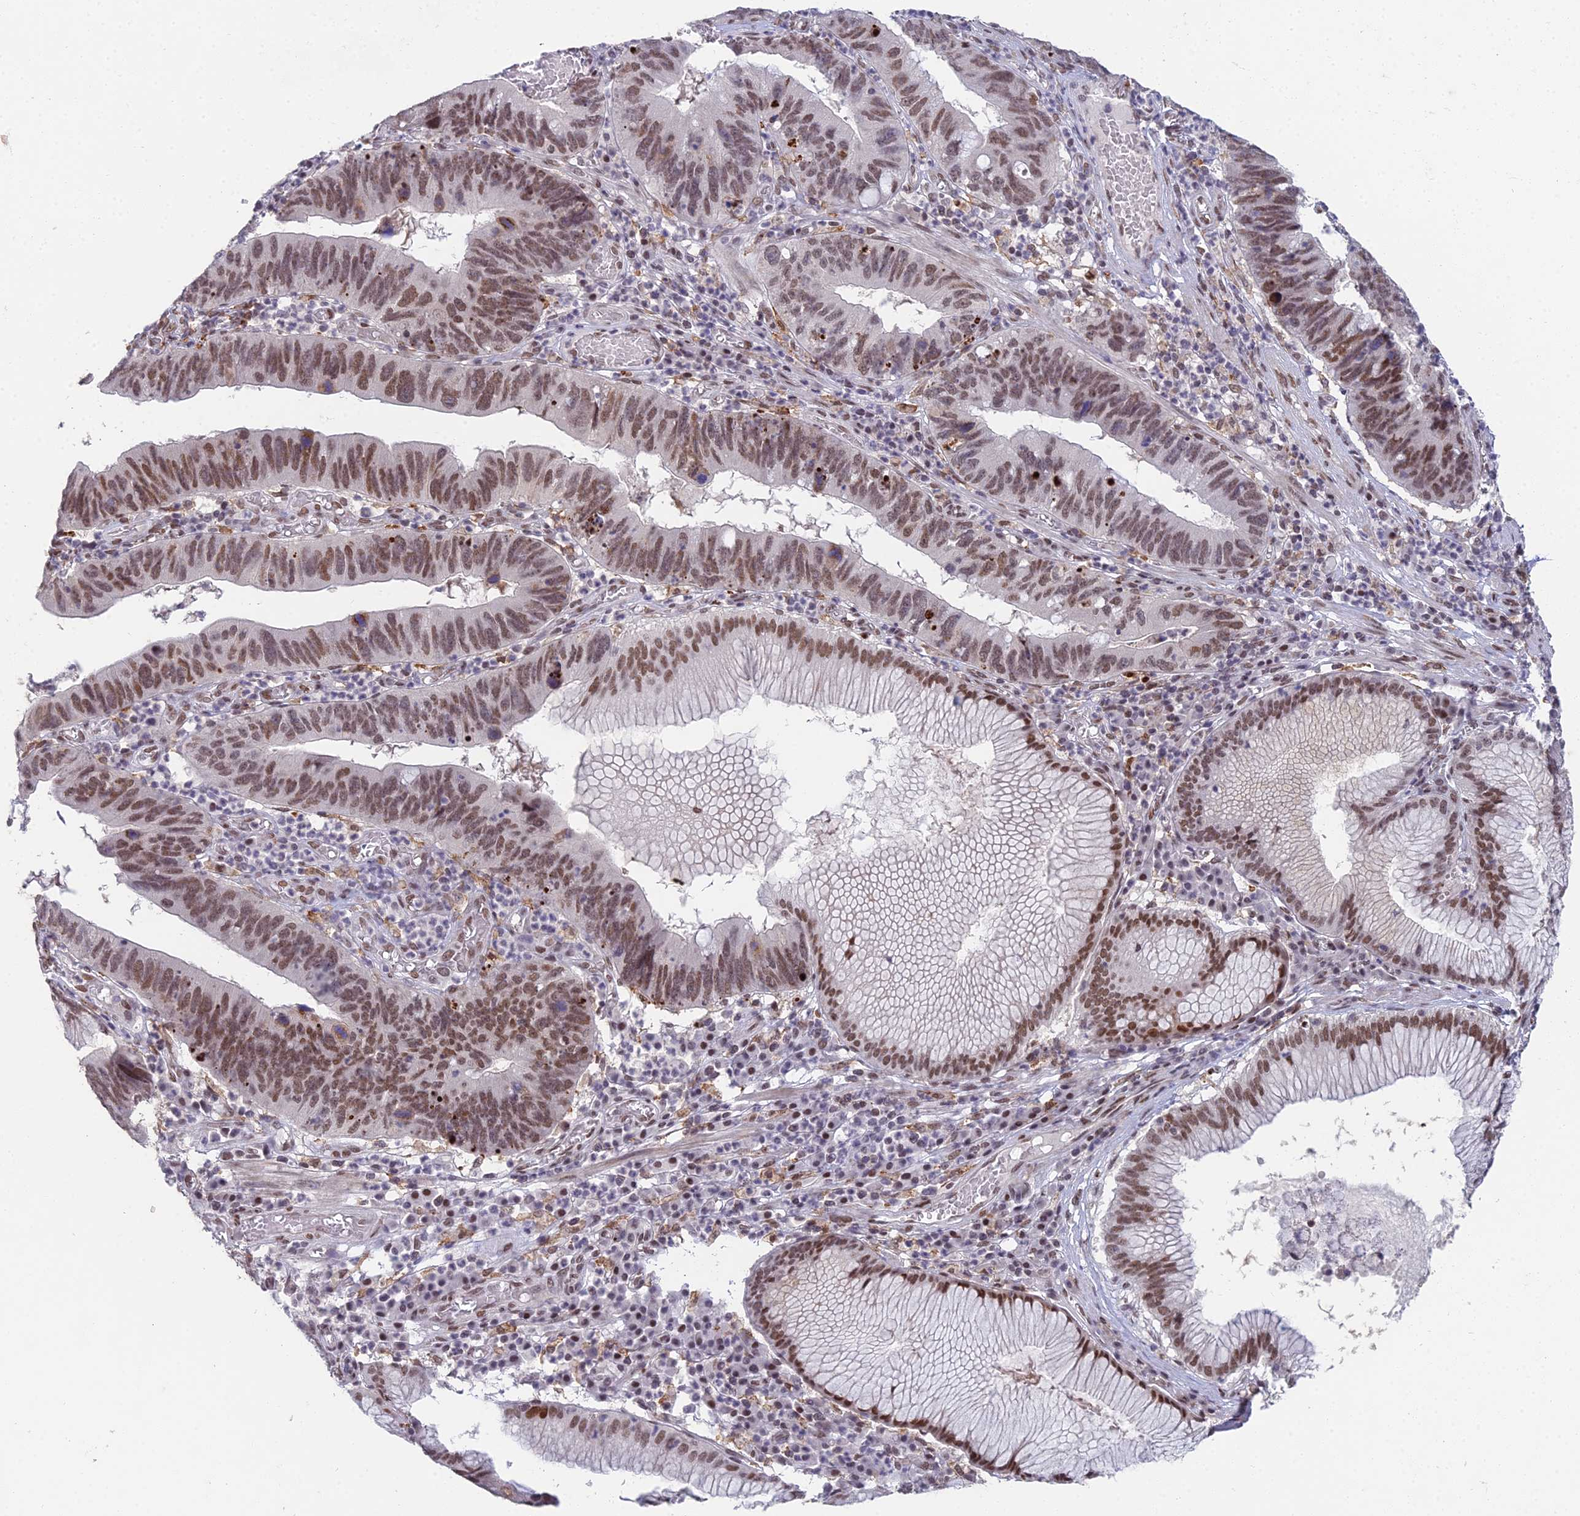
{"staining": {"intensity": "moderate", "quantity": ">75%", "location": "nuclear"}, "tissue": "stomach cancer", "cell_type": "Tumor cells", "image_type": "cancer", "snomed": [{"axis": "morphology", "description": "Adenocarcinoma, NOS"}, {"axis": "topography", "description": "Stomach"}], "caption": "Protein expression analysis of human adenocarcinoma (stomach) reveals moderate nuclear staining in about >75% of tumor cells.", "gene": "ABHD17A", "patient": {"sex": "male", "age": 59}}